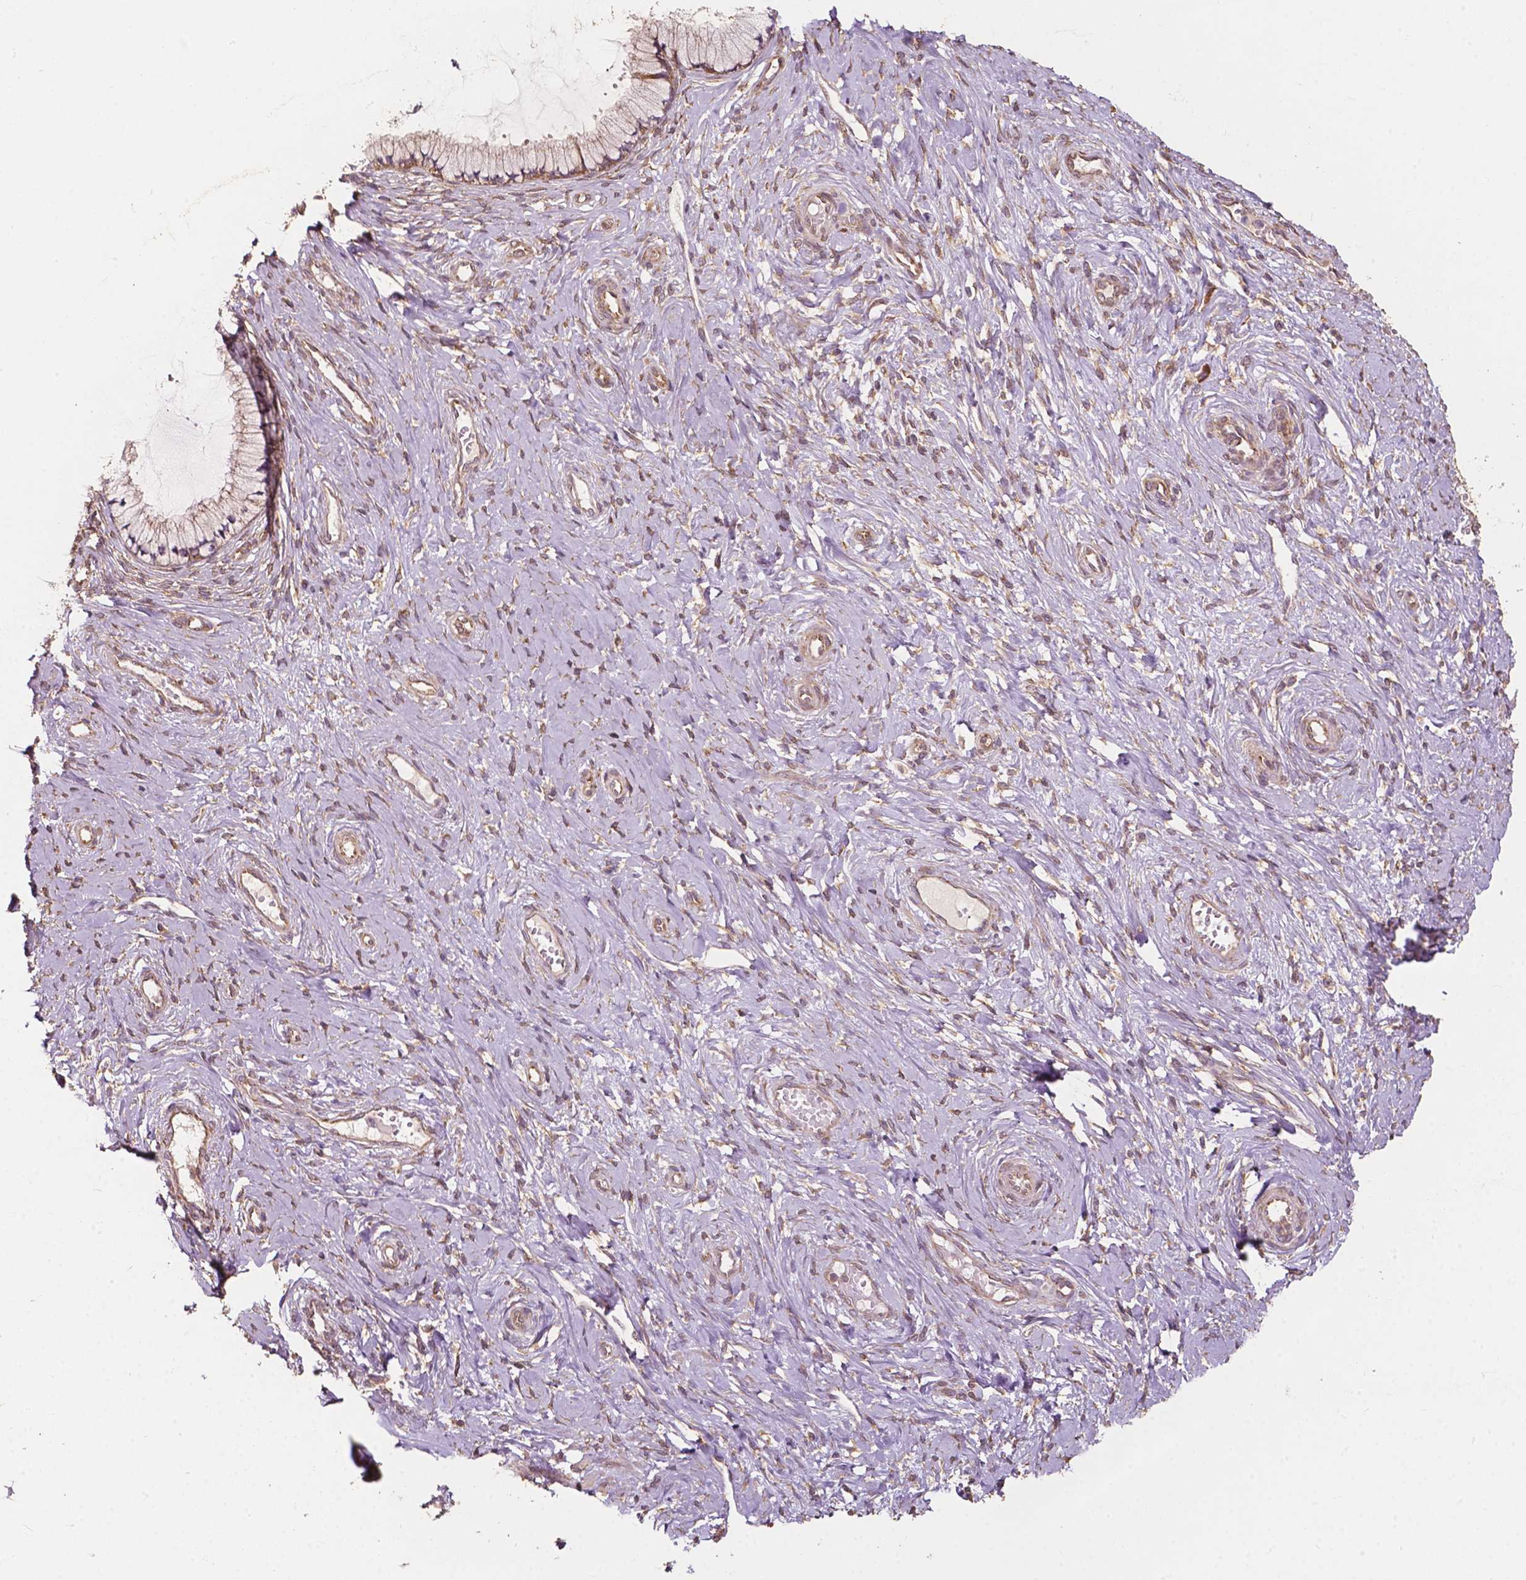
{"staining": {"intensity": "weak", "quantity": ">75%", "location": "cytoplasmic/membranous"}, "tissue": "cervix", "cell_type": "Glandular cells", "image_type": "normal", "snomed": [{"axis": "morphology", "description": "Normal tissue, NOS"}, {"axis": "topography", "description": "Cervix"}], "caption": "Protein positivity by immunohistochemistry reveals weak cytoplasmic/membranous staining in approximately >75% of glandular cells in unremarkable cervix. The protein of interest is shown in brown color, while the nuclei are stained blue.", "gene": "G3BP1", "patient": {"sex": "female", "age": 37}}